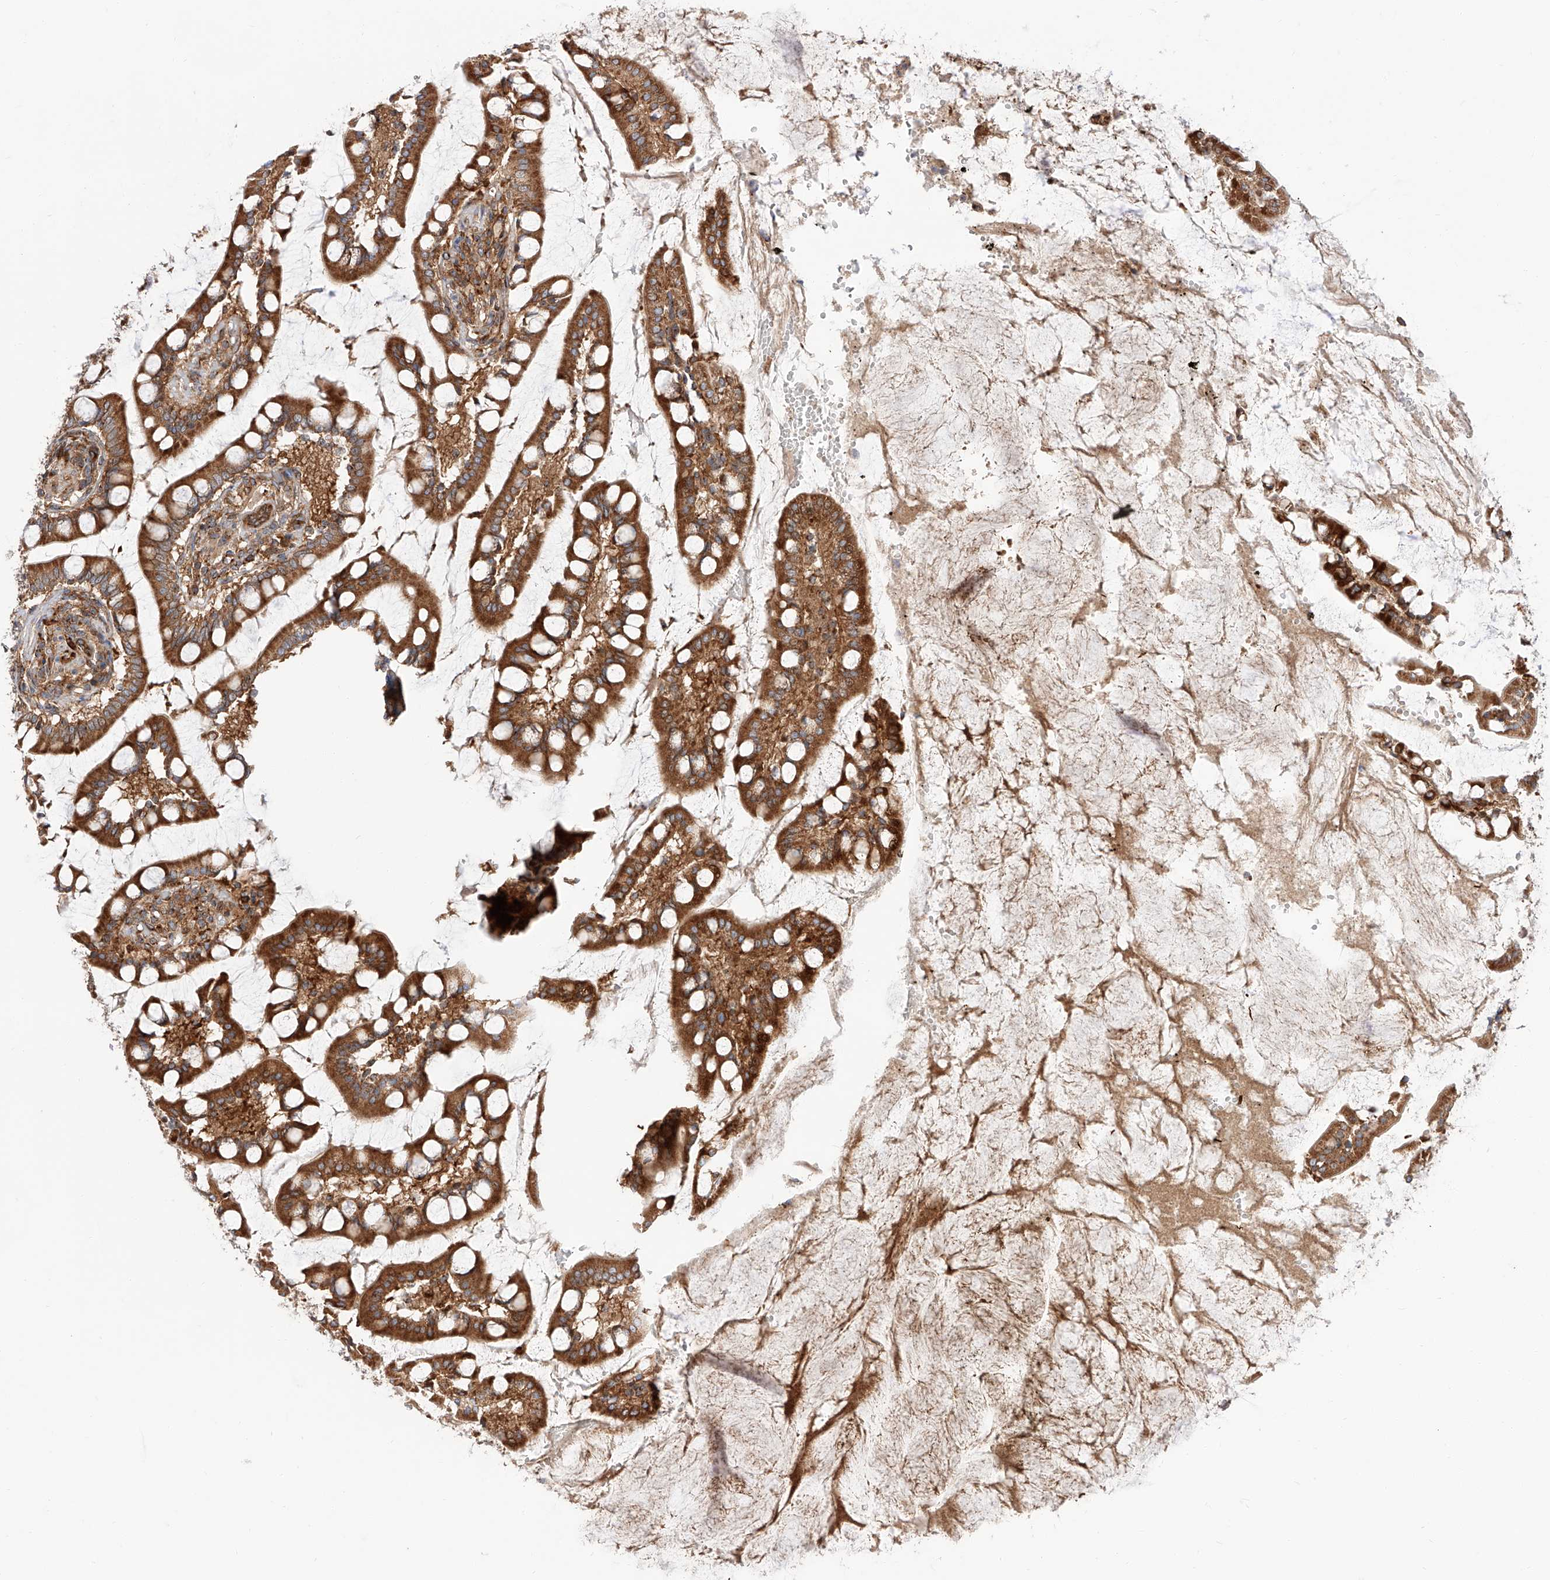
{"staining": {"intensity": "strong", "quantity": ">75%", "location": "cytoplasmic/membranous"}, "tissue": "small intestine", "cell_type": "Glandular cells", "image_type": "normal", "snomed": [{"axis": "morphology", "description": "Normal tissue, NOS"}, {"axis": "topography", "description": "Small intestine"}], "caption": "Glandular cells show high levels of strong cytoplasmic/membranous expression in approximately >75% of cells in normal small intestine.", "gene": "ISCA2", "patient": {"sex": "male", "age": 52}}